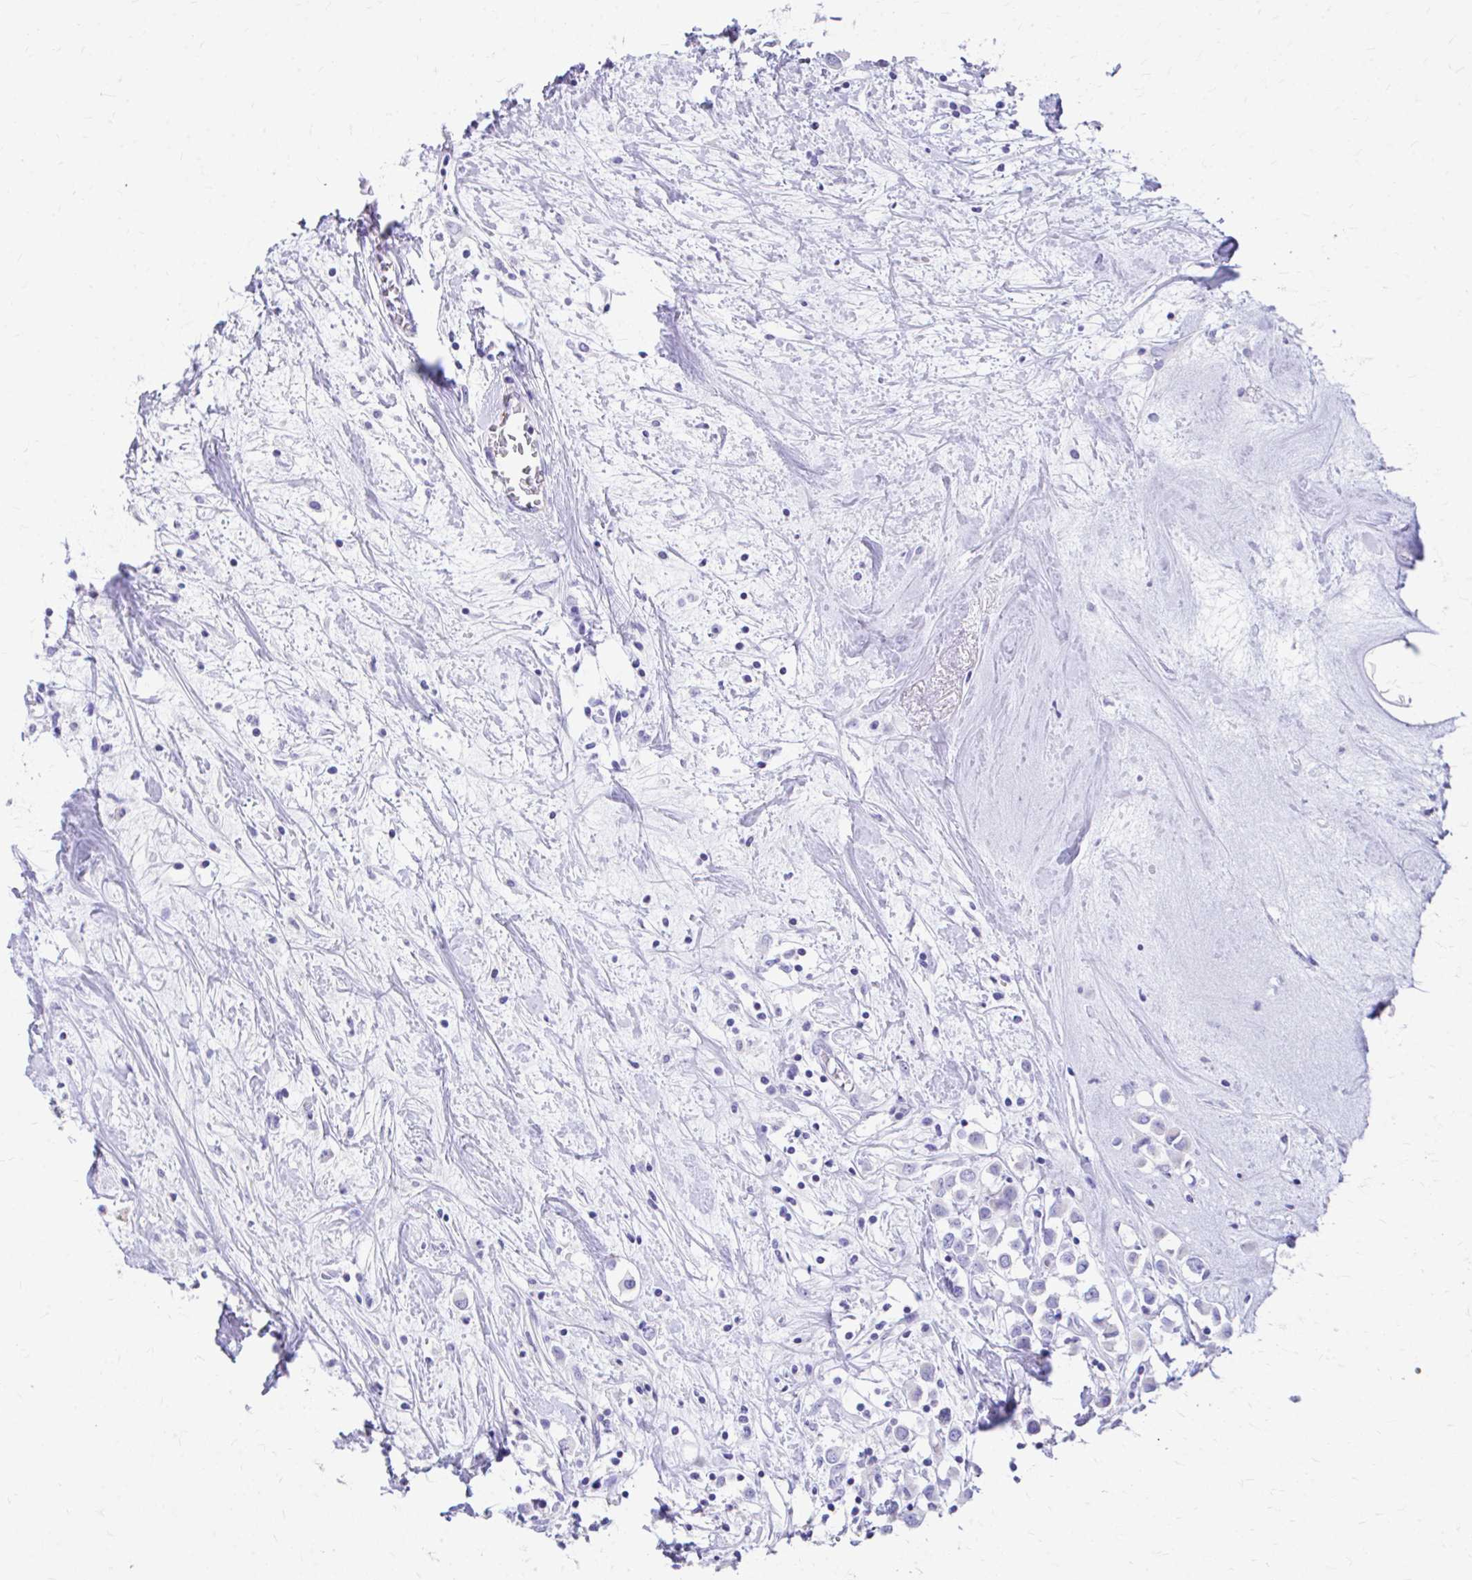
{"staining": {"intensity": "negative", "quantity": "none", "location": "none"}, "tissue": "breast cancer", "cell_type": "Tumor cells", "image_type": "cancer", "snomed": [{"axis": "morphology", "description": "Duct carcinoma"}, {"axis": "topography", "description": "Breast"}], "caption": "This is an immunohistochemistry histopathology image of human breast cancer (infiltrating ductal carcinoma). There is no expression in tumor cells.", "gene": "KRIT1", "patient": {"sex": "female", "age": 61}}